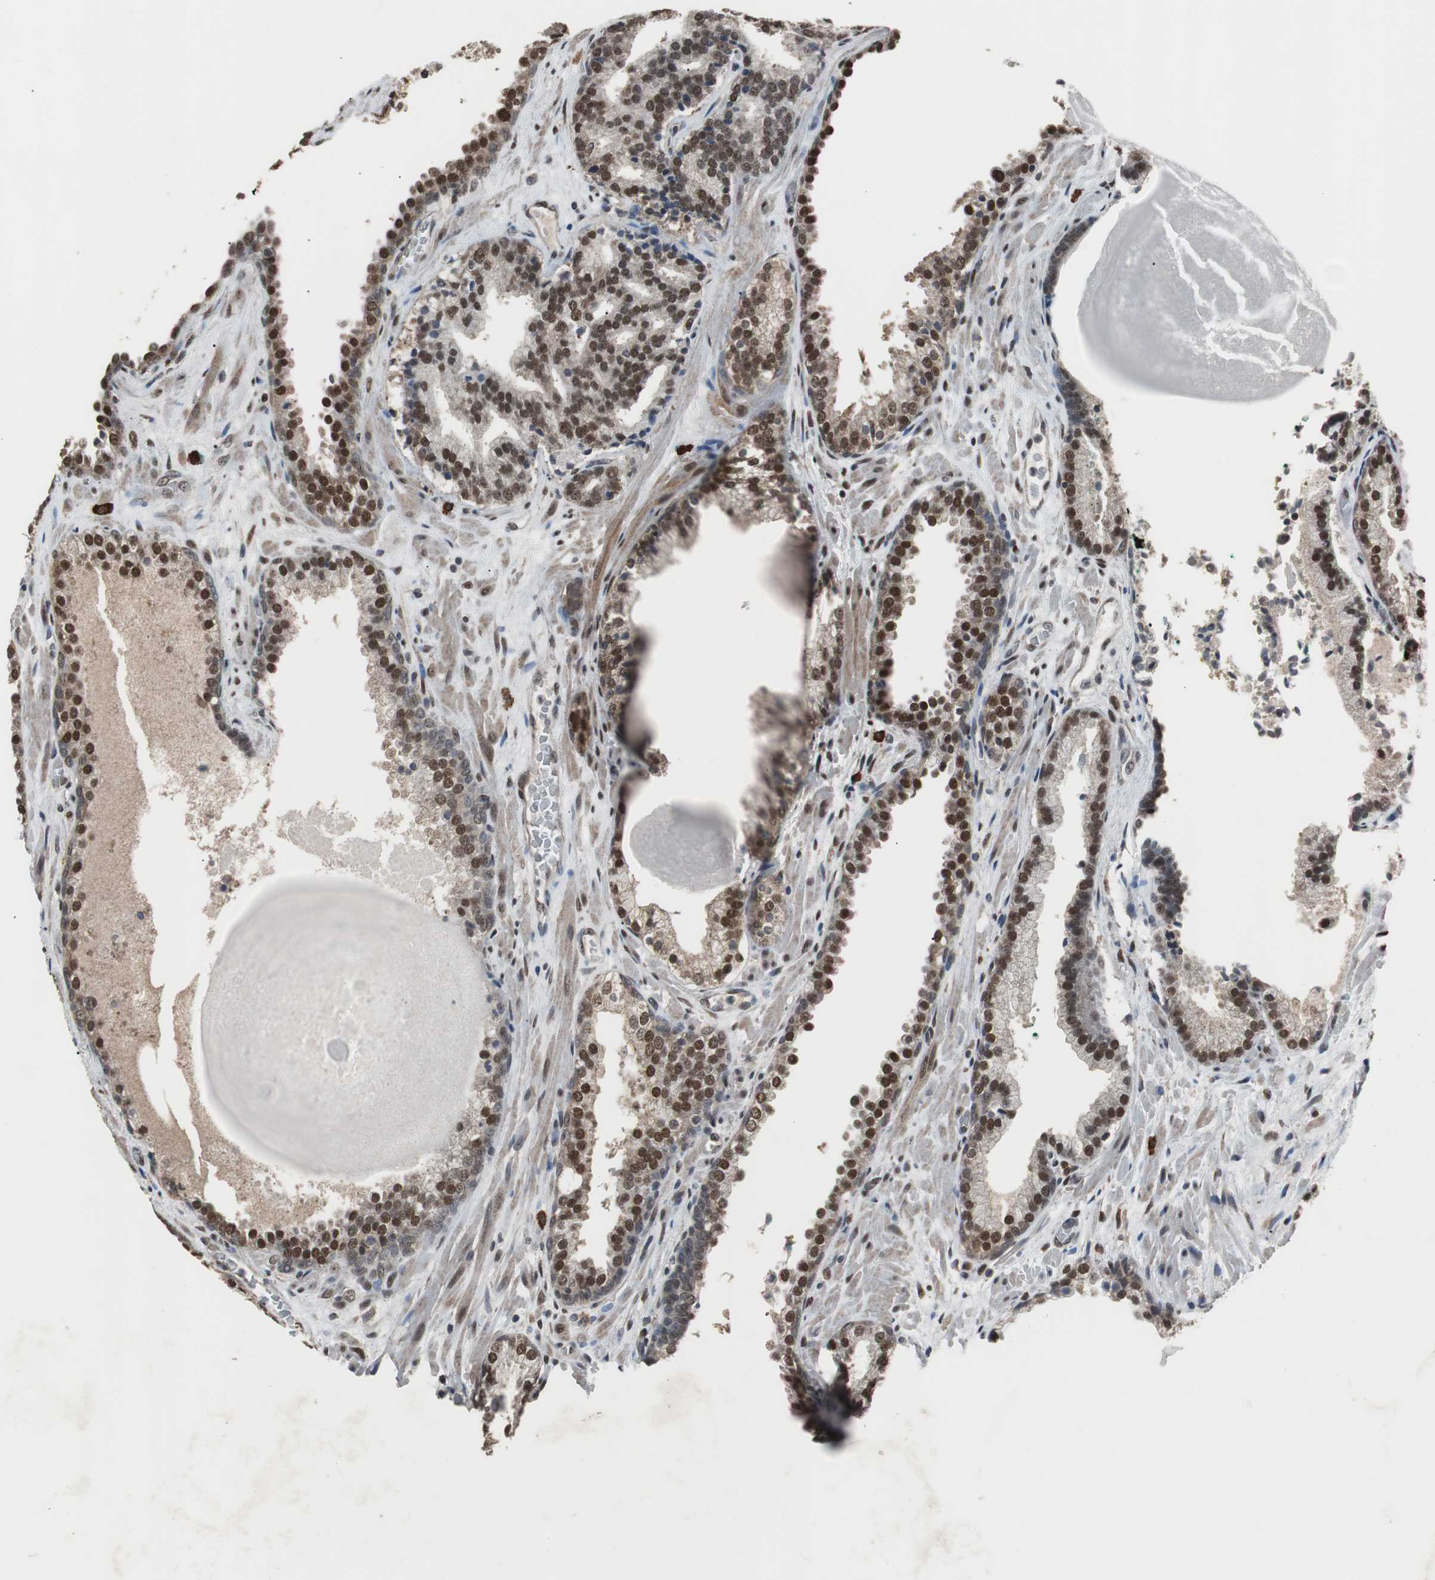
{"staining": {"intensity": "strong", "quantity": ">75%", "location": "nuclear"}, "tissue": "prostate cancer", "cell_type": "Tumor cells", "image_type": "cancer", "snomed": [{"axis": "morphology", "description": "Adenocarcinoma, Low grade"}, {"axis": "topography", "description": "Prostate"}], "caption": "Immunohistochemical staining of human adenocarcinoma (low-grade) (prostate) exhibits high levels of strong nuclear expression in approximately >75% of tumor cells.", "gene": "ZHX2", "patient": {"sex": "male", "age": 63}}